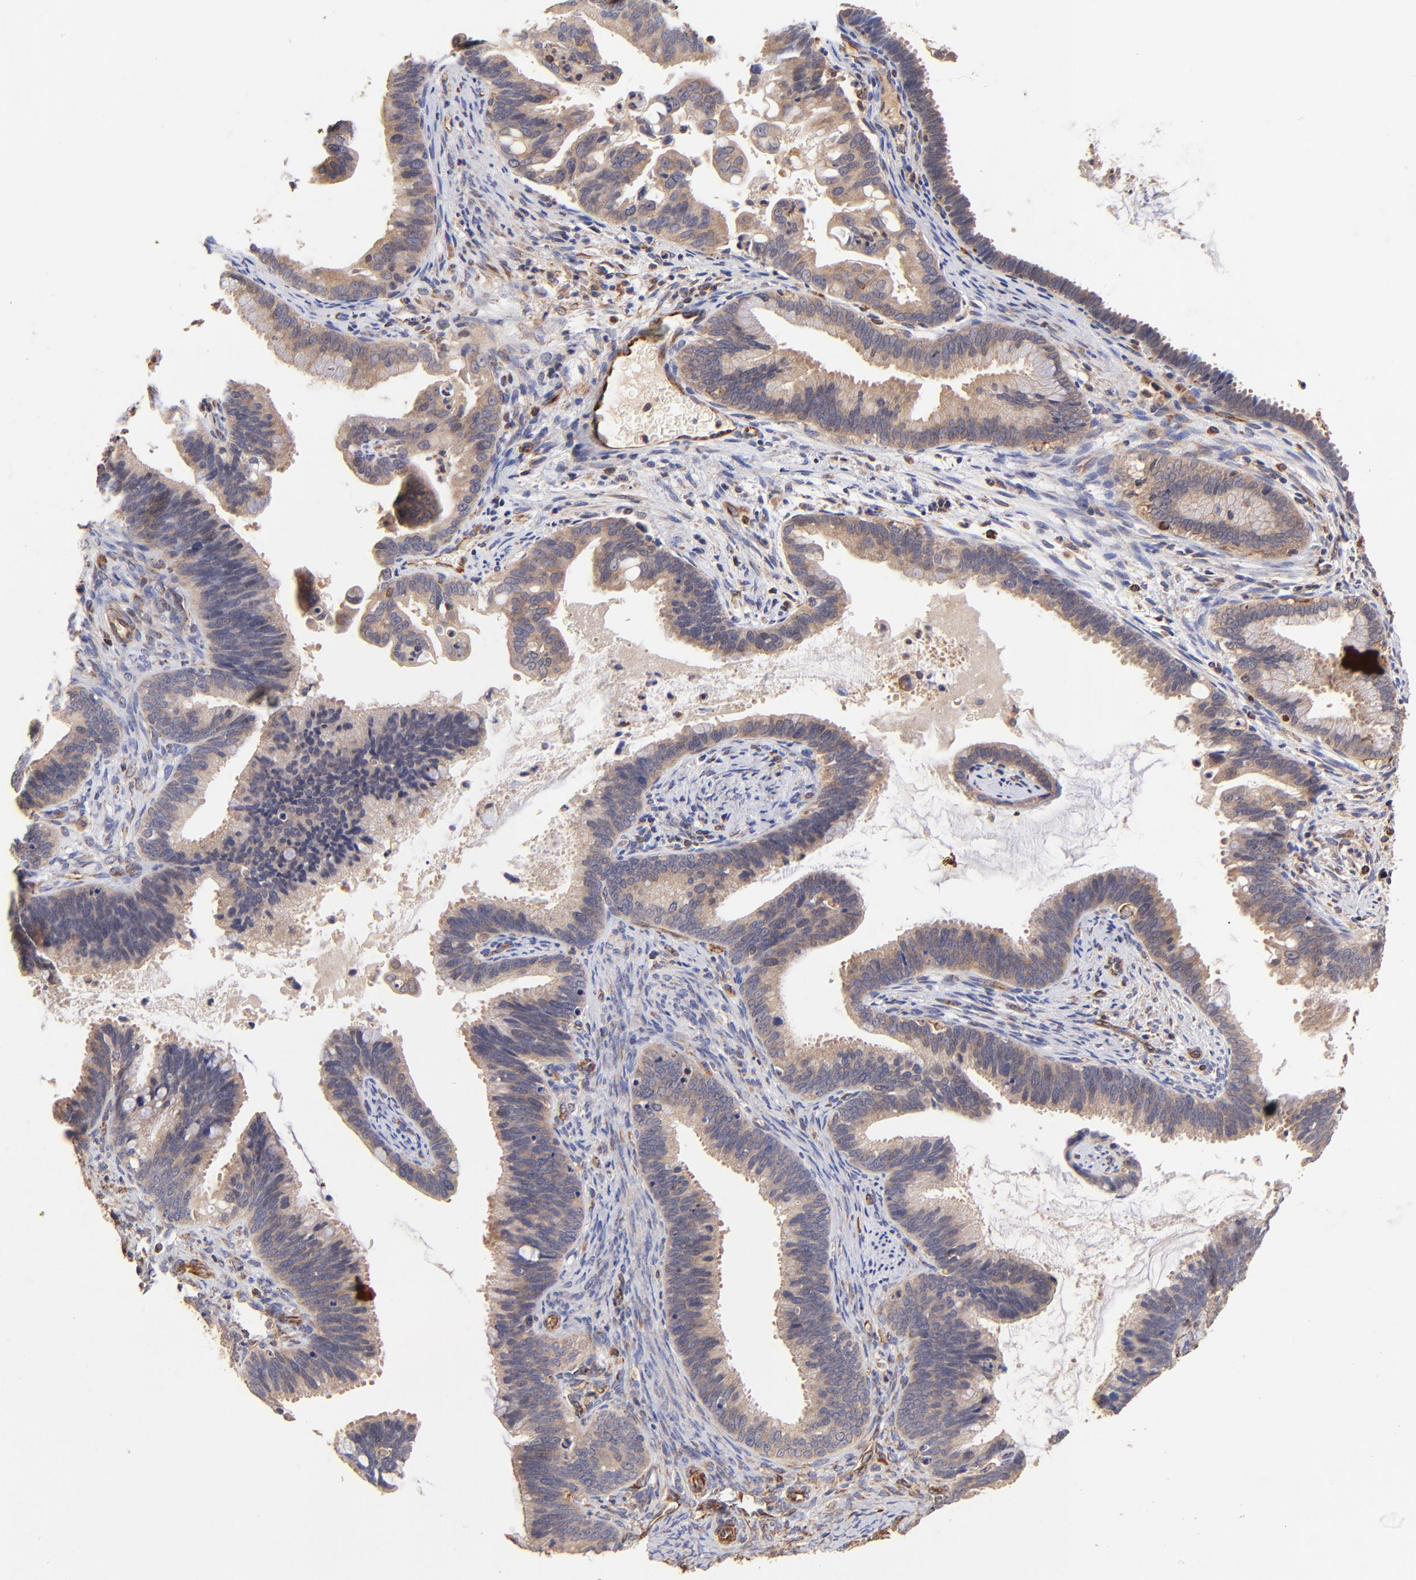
{"staining": {"intensity": "weak", "quantity": ">75%", "location": "cytoplasmic/membranous"}, "tissue": "cervical cancer", "cell_type": "Tumor cells", "image_type": "cancer", "snomed": [{"axis": "morphology", "description": "Adenocarcinoma, NOS"}, {"axis": "topography", "description": "Cervix"}], "caption": "Immunohistochemical staining of human adenocarcinoma (cervical) displays low levels of weak cytoplasmic/membranous protein staining in approximately >75% of tumor cells.", "gene": "TNFAIP3", "patient": {"sex": "female", "age": 47}}